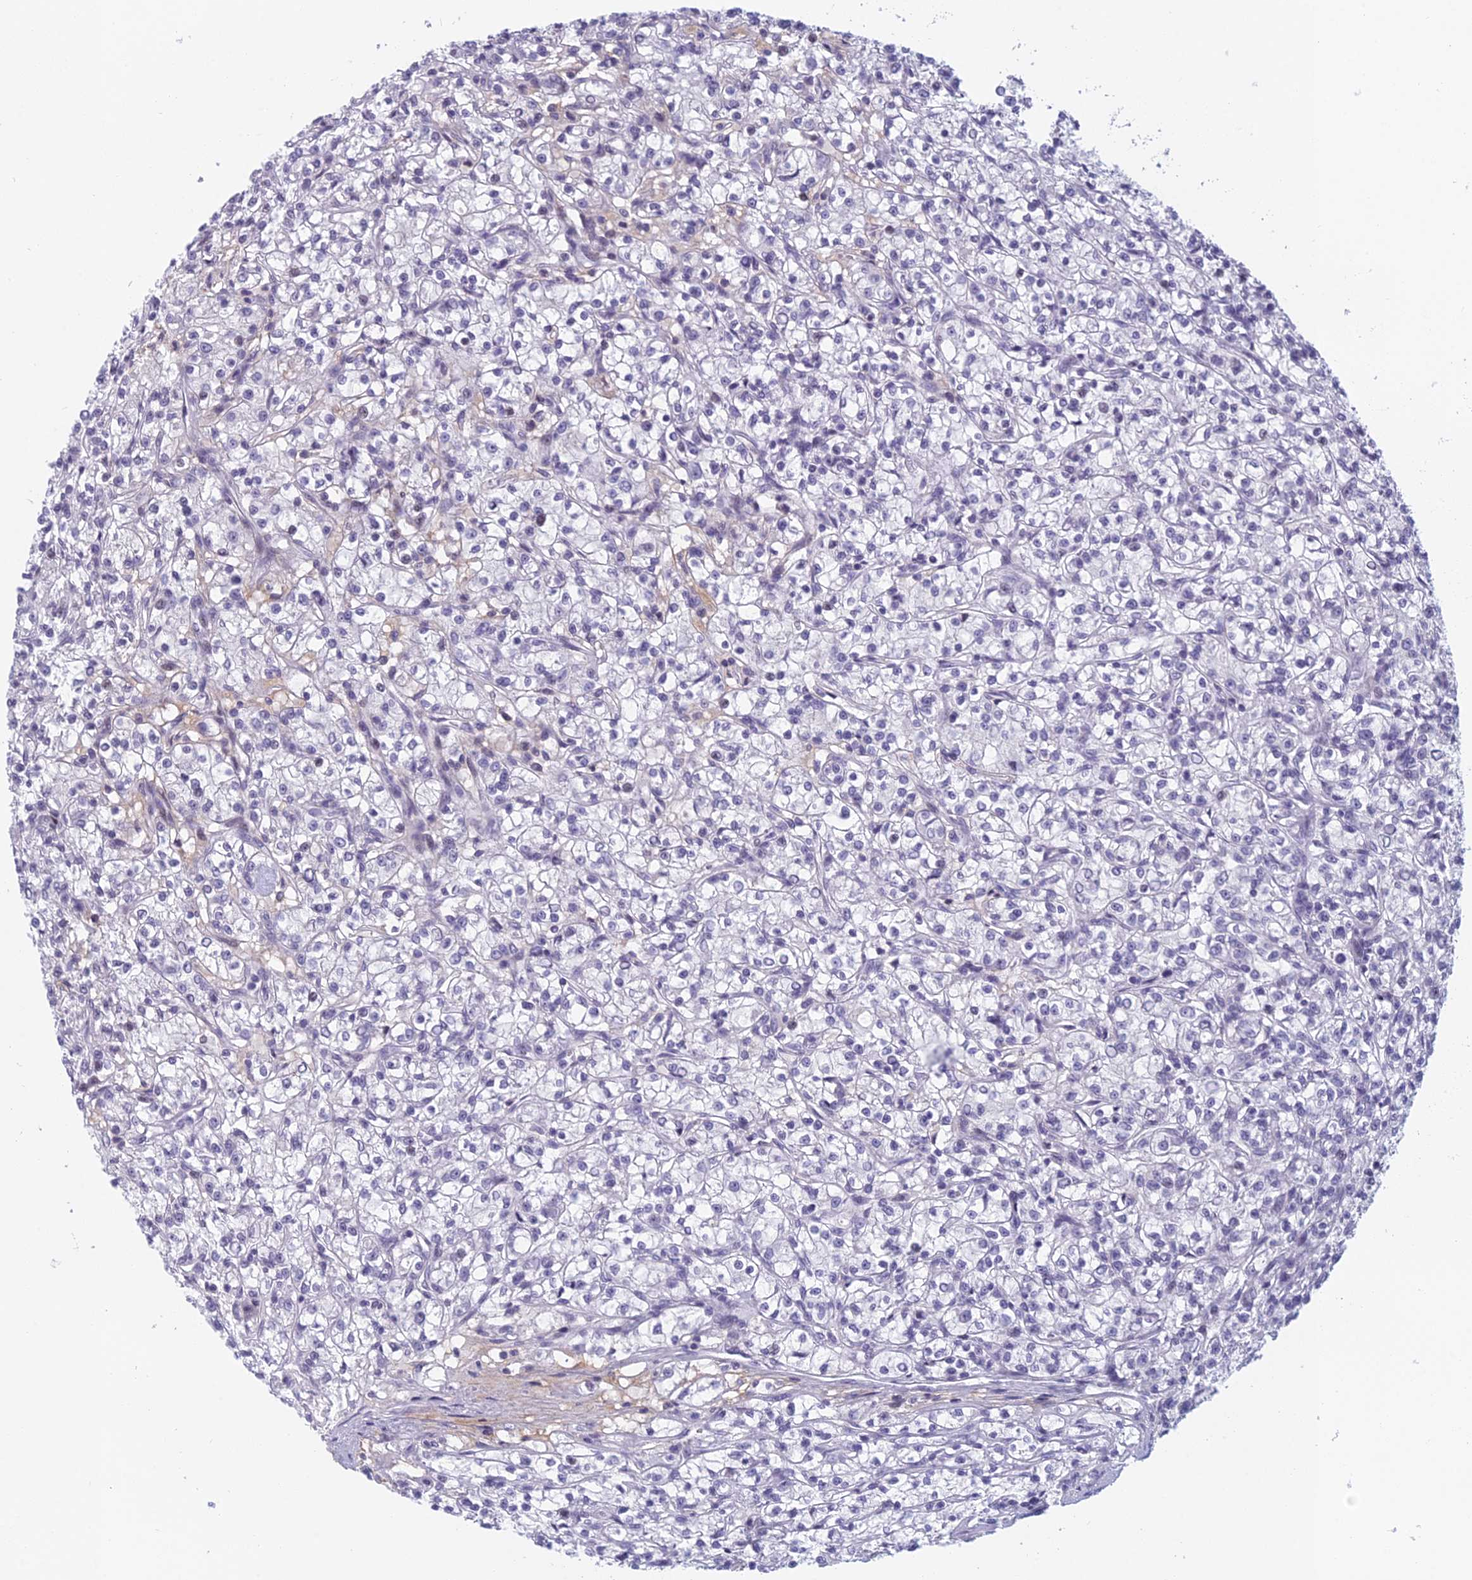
{"staining": {"intensity": "negative", "quantity": "none", "location": "none"}, "tissue": "renal cancer", "cell_type": "Tumor cells", "image_type": "cancer", "snomed": [{"axis": "morphology", "description": "Adenocarcinoma, NOS"}, {"axis": "topography", "description": "Kidney"}], "caption": "Protein analysis of renal adenocarcinoma demonstrates no significant expression in tumor cells. (DAB immunohistochemistry (IHC) with hematoxylin counter stain).", "gene": "RGS17", "patient": {"sex": "female", "age": 59}}